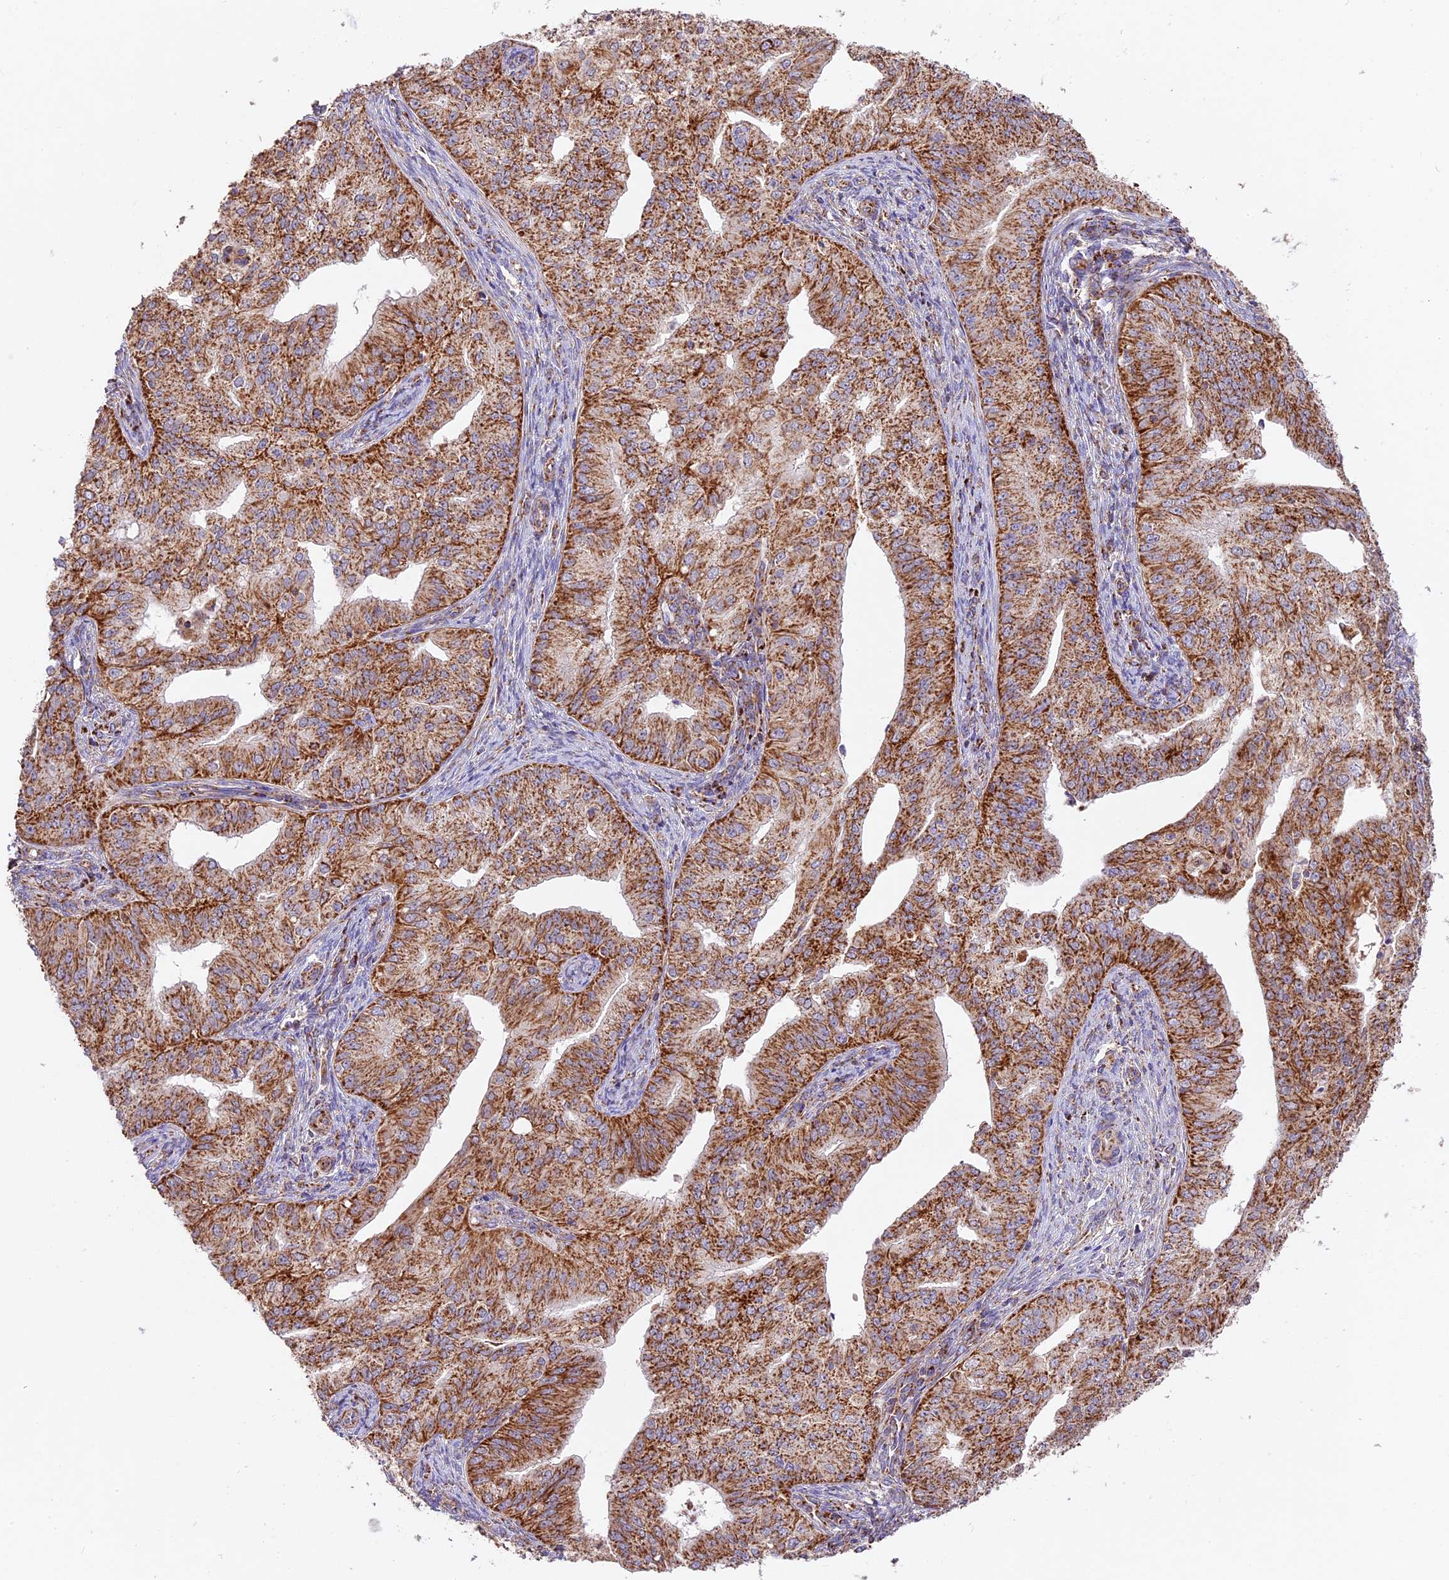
{"staining": {"intensity": "strong", "quantity": ">75%", "location": "cytoplasmic/membranous"}, "tissue": "endometrial cancer", "cell_type": "Tumor cells", "image_type": "cancer", "snomed": [{"axis": "morphology", "description": "Adenocarcinoma, NOS"}, {"axis": "topography", "description": "Endometrium"}], "caption": "This micrograph displays immunohistochemistry (IHC) staining of human endometrial adenocarcinoma, with high strong cytoplasmic/membranous staining in about >75% of tumor cells.", "gene": "NDUFA8", "patient": {"sex": "female", "age": 50}}